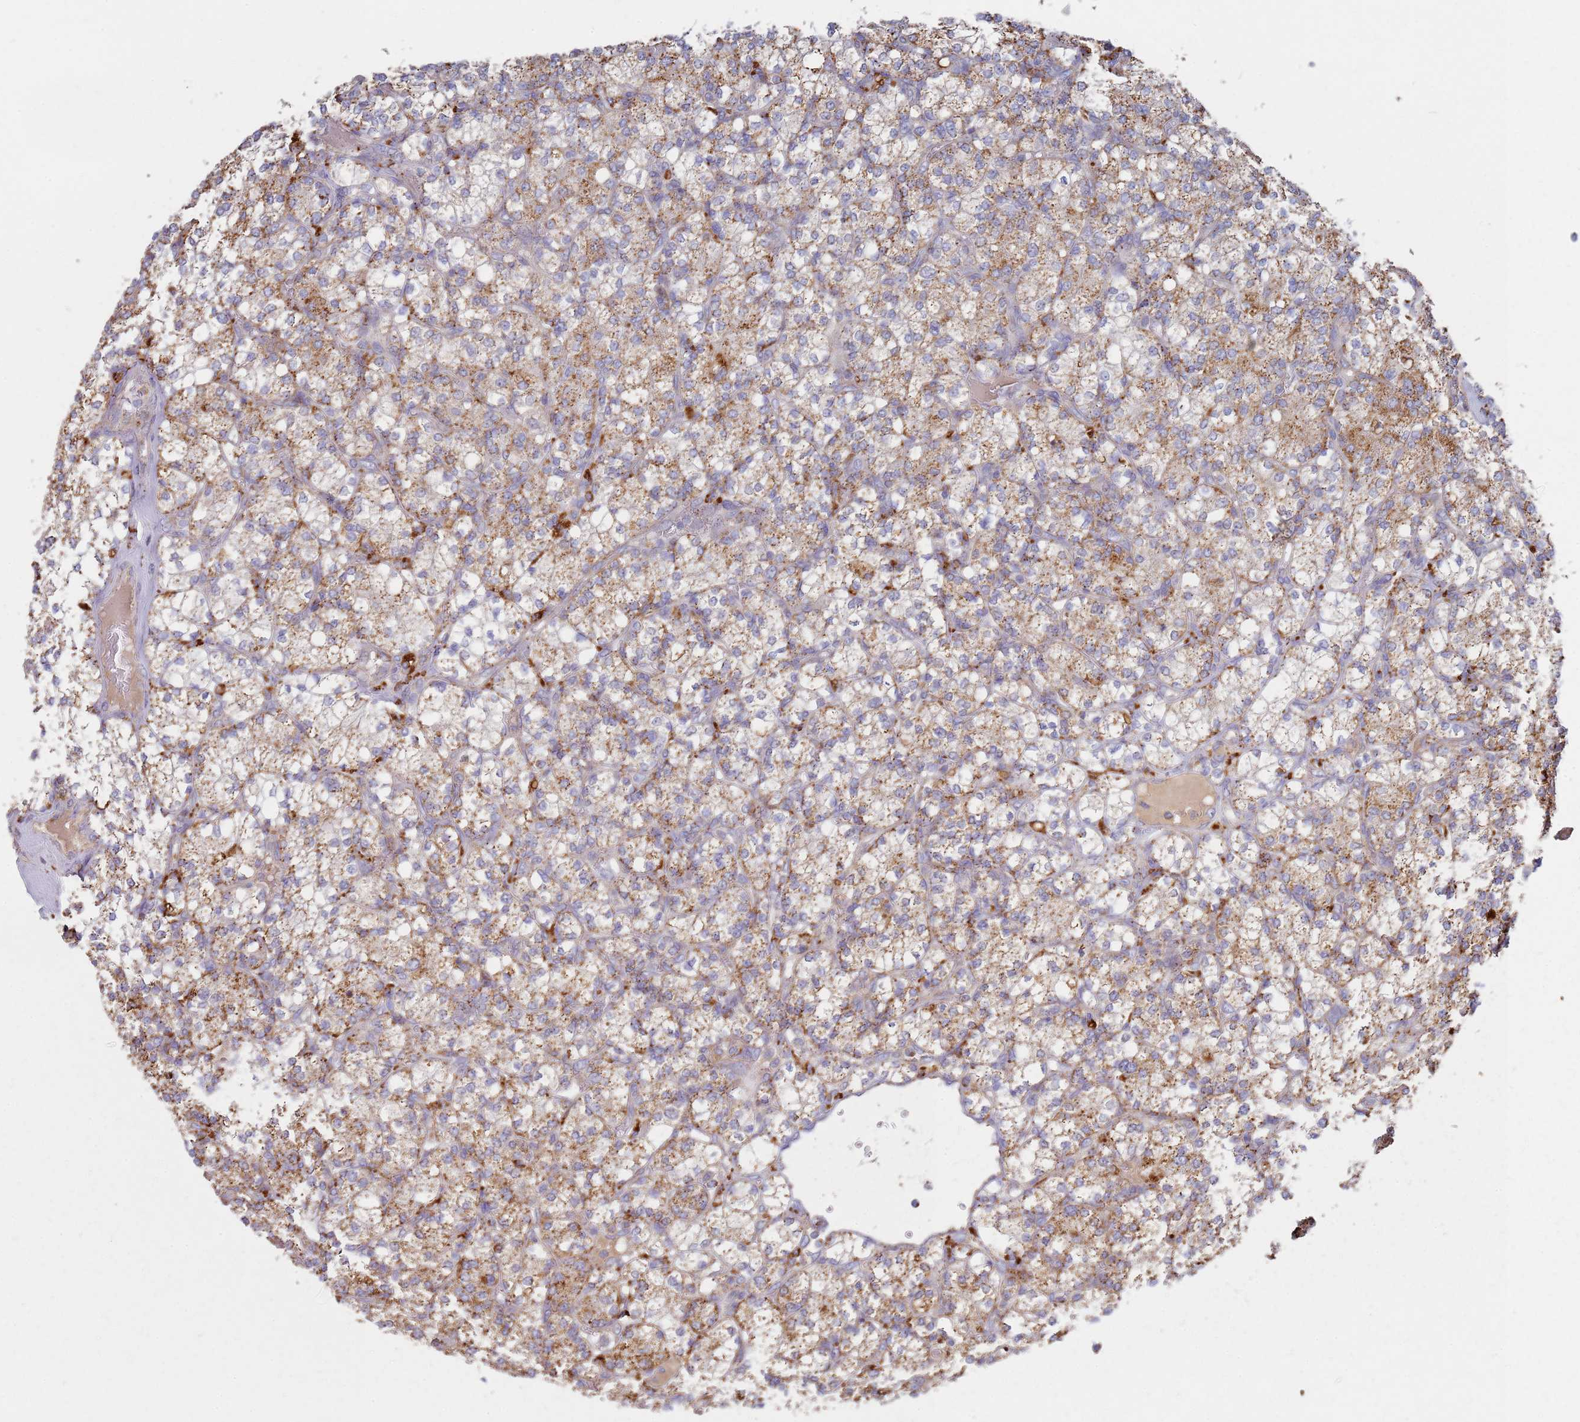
{"staining": {"intensity": "moderate", "quantity": ">75%", "location": "cytoplasmic/membranous"}, "tissue": "renal cancer", "cell_type": "Tumor cells", "image_type": "cancer", "snomed": [{"axis": "morphology", "description": "Adenocarcinoma, NOS"}, {"axis": "topography", "description": "Kidney"}], "caption": "A high-resolution histopathology image shows immunohistochemistry staining of renal cancer, which reveals moderate cytoplasmic/membranous staining in about >75% of tumor cells. (Brightfield microscopy of DAB IHC at high magnification).", "gene": "TMEM229B", "patient": {"sex": "male", "age": 77}}